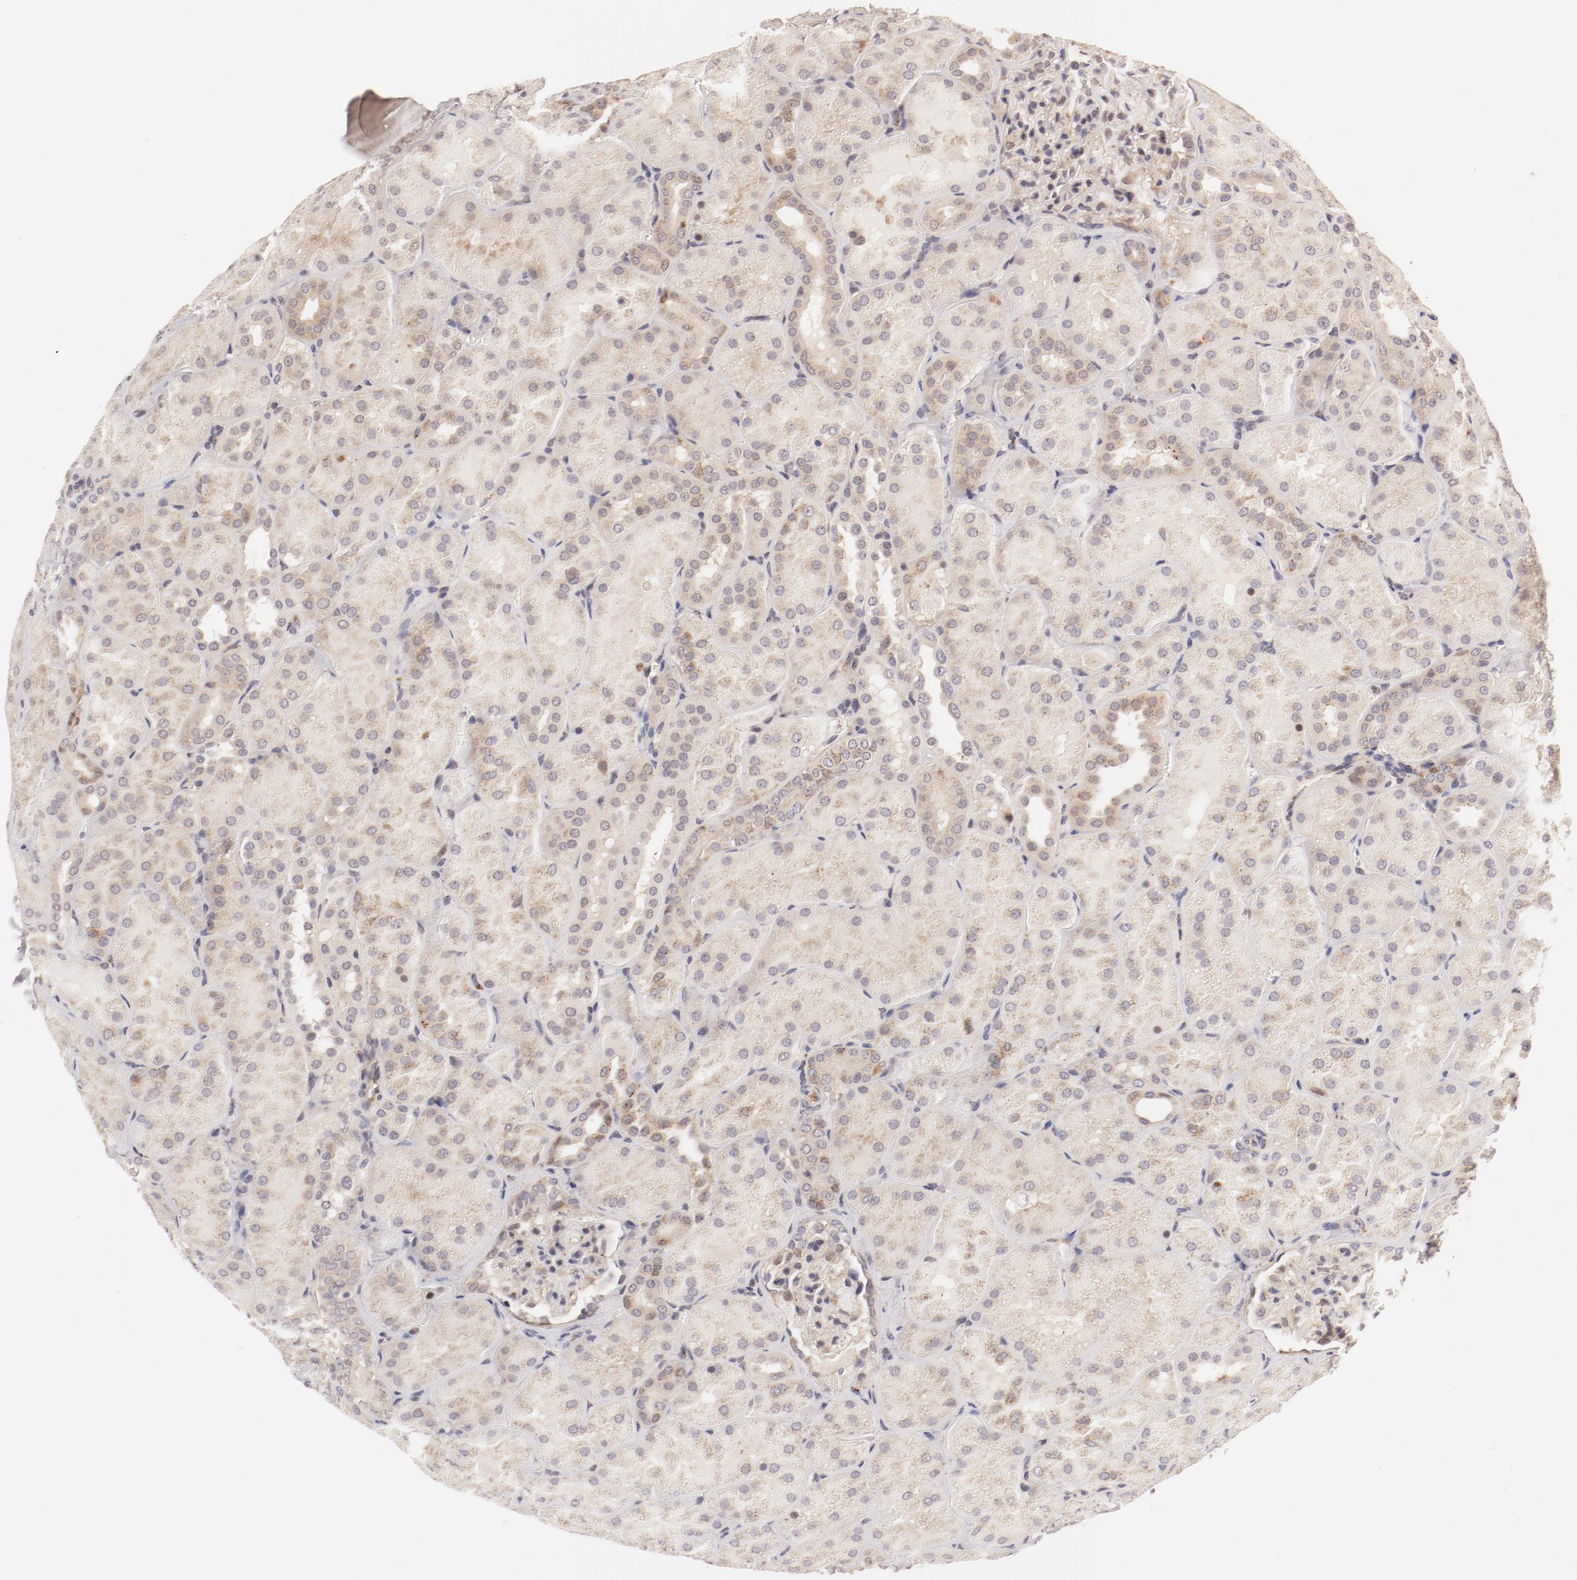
{"staining": {"intensity": "weak", "quantity": "<25%", "location": "cytoplasmic/membranous"}, "tissue": "kidney", "cell_type": "Cells in glomeruli", "image_type": "normal", "snomed": [{"axis": "morphology", "description": "Normal tissue, NOS"}, {"axis": "topography", "description": "Kidney"}], "caption": "IHC of benign kidney demonstrates no expression in cells in glomeruli.", "gene": "RPL12", "patient": {"sex": "male", "age": 28}}